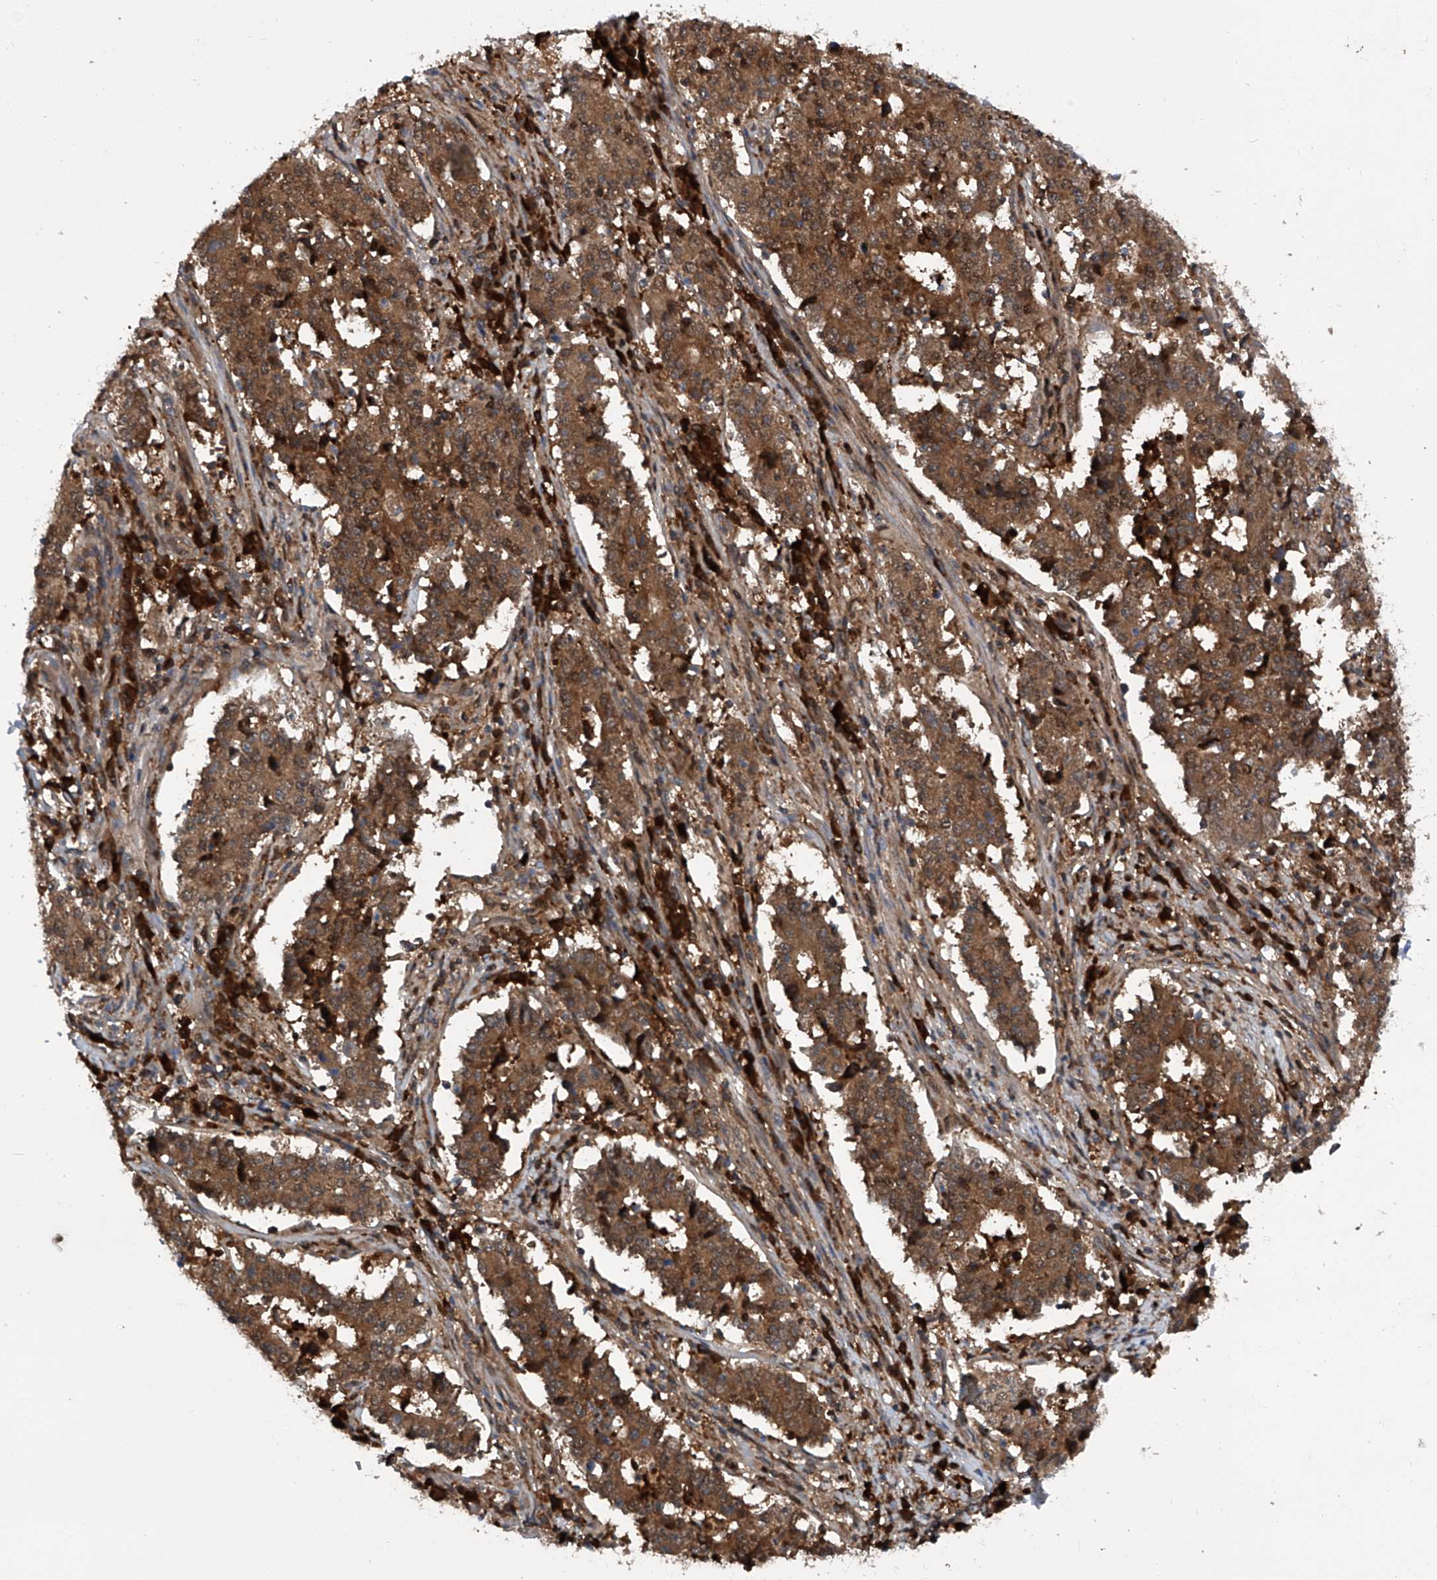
{"staining": {"intensity": "strong", "quantity": ">75%", "location": "cytoplasmic/membranous"}, "tissue": "stomach cancer", "cell_type": "Tumor cells", "image_type": "cancer", "snomed": [{"axis": "morphology", "description": "Adenocarcinoma, NOS"}, {"axis": "topography", "description": "Stomach"}], "caption": "Protein staining reveals strong cytoplasmic/membranous staining in approximately >75% of tumor cells in stomach cancer.", "gene": "ASCC3", "patient": {"sex": "male", "age": 59}}